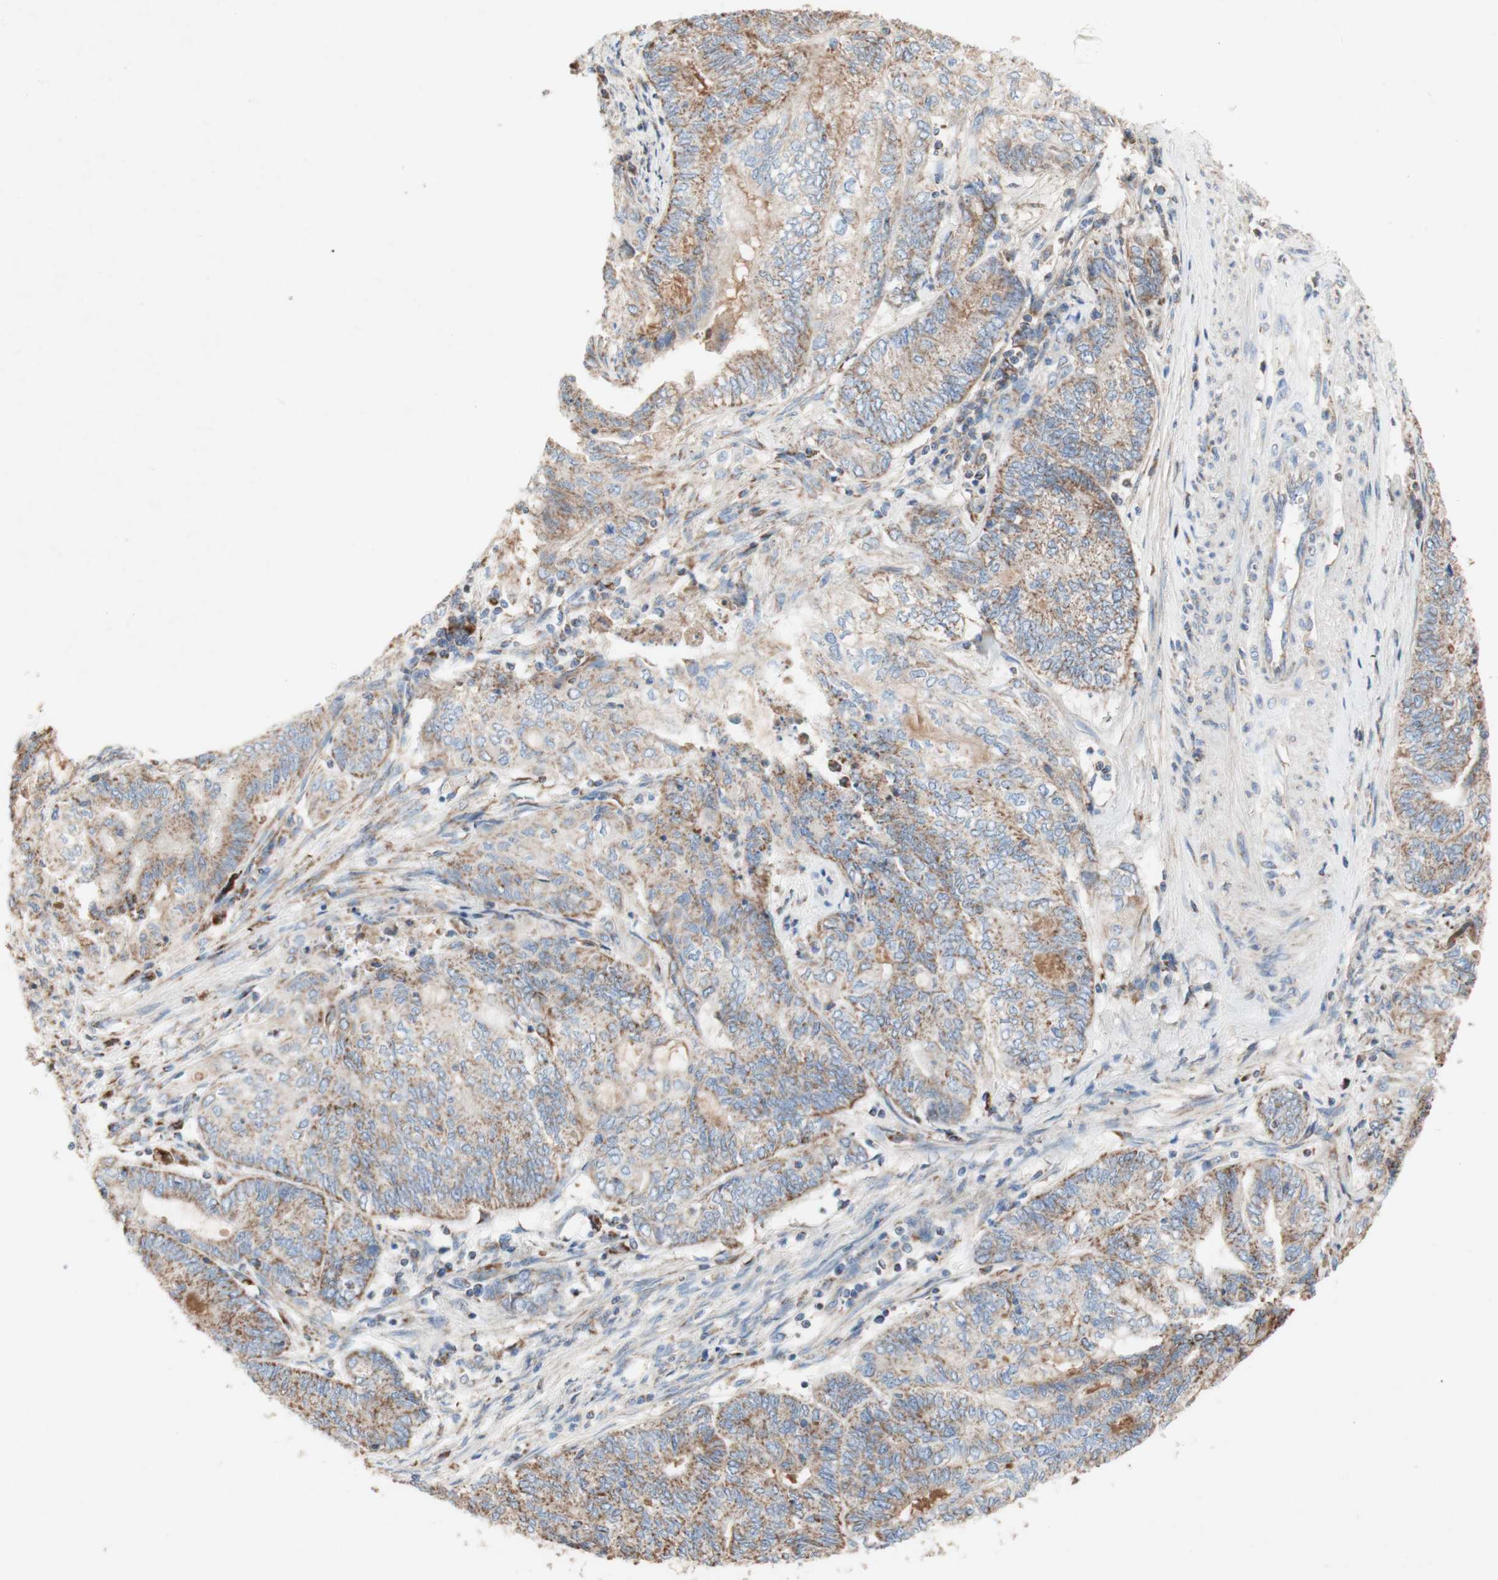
{"staining": {"intensity": "moderate", "quantity": ">75%", "location": "cytoplasmic/membranous"}, "tissue": "endometrial cancer", "cell_type": "Tumor cells", "image_type": "cancer", "snomed": [{"axis": "morphology", "description": "Adenocarcinoma, NOS"}, {"axis": "topography", "description": "Uterus"}, {"axis": "topography", "description": "Endometrium"}], "caption": "Protein staining reveals moderate cytoplasmic/membranous expression in about >75% of tumor cells in adenocarcinoma (endometrial).", "gene": "SDHB", "patient": {"sex": "female", "age": 70}}